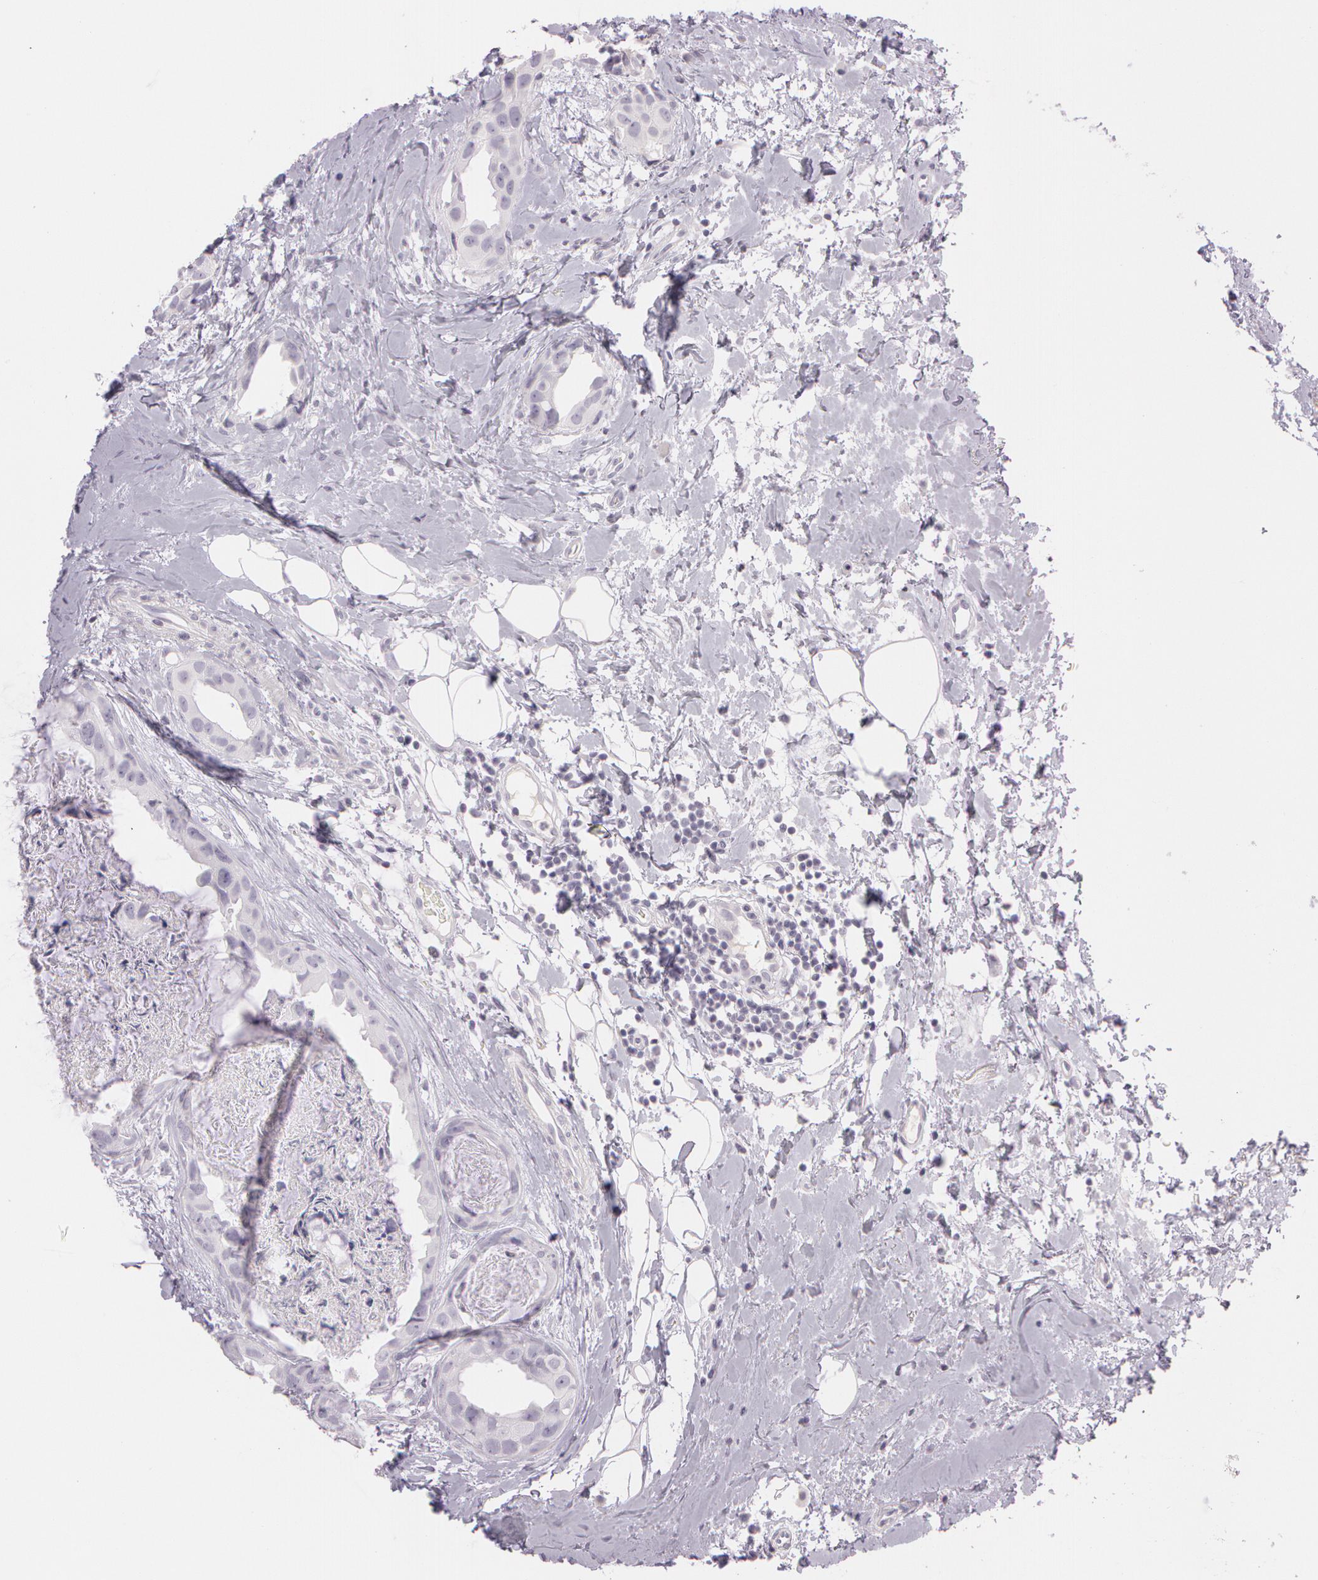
{"staining": {"intensity": "negative", "quantity": "none", "location": "none"}, "tissue": "breast cancer", "cell_type": "Tumor cells", "image_type": "cancer", "snomed": [{"axis": "morphology", "description": "Duct carcinoma"}, {"axis": "topography", "description": "Breast"}], "caption": "Immunohistochemistry (IHC) of human breast cancer (invasive ductal carcinoma) exhibits no expression in tumor cells.", "gene": "OTC", "patient": {"sex": "female", "age": 40}}